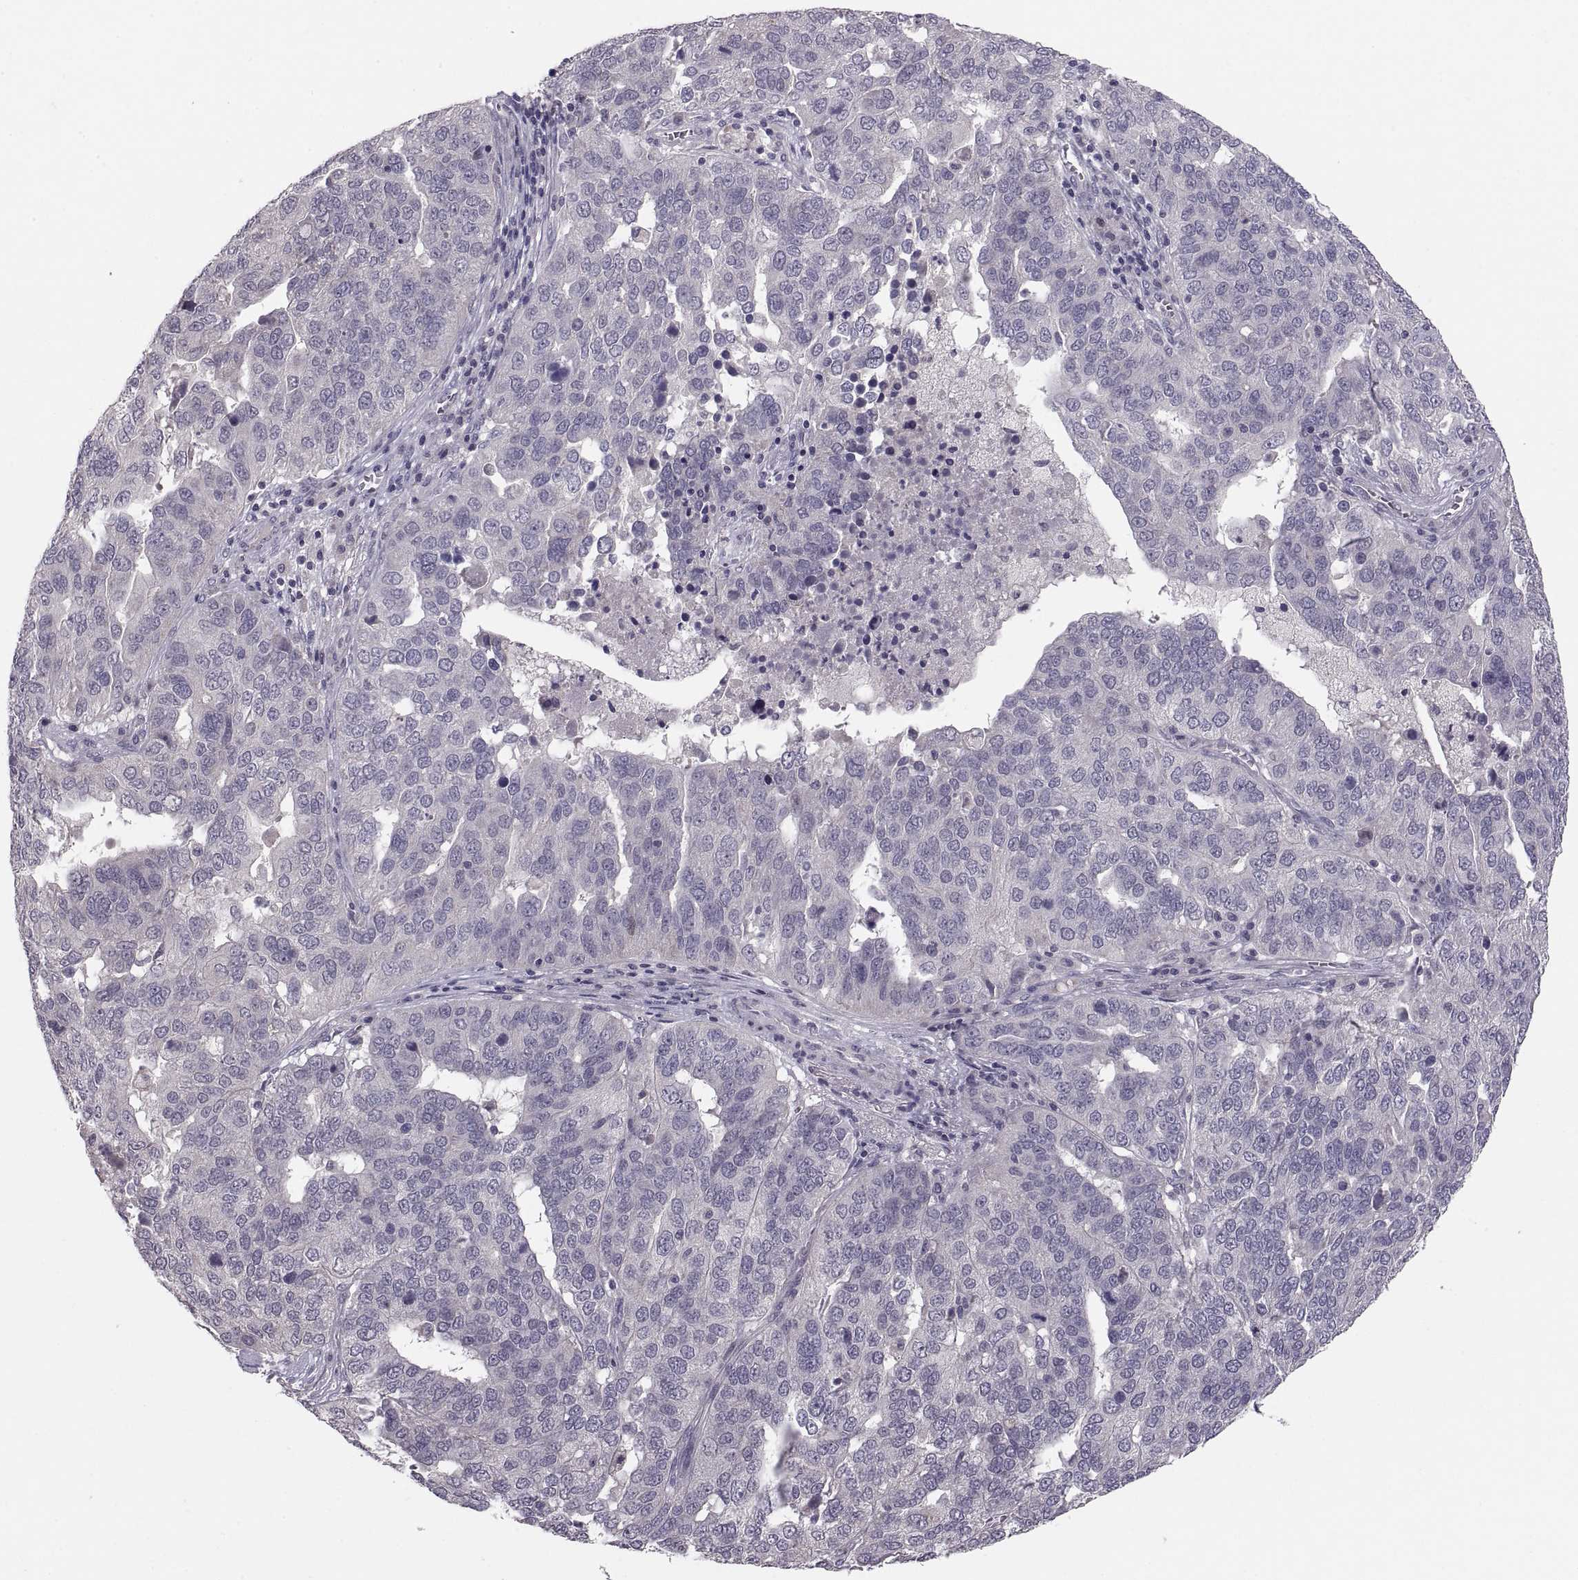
{"staining": {"intensity": "negative", "quantity": "none", "location": "none"}, "tissue": "ovarian cancer", "cell_type": "Tumor cells", "image_type": "cancer", "snomed": [{"axis": "morphology", "description": "Carcinoma, endometroid"}, {"axis": "topography", "description": "Soft tissue"}, {"axis": "topography", "description": "Ovary"}], "caption": "High power microscopy micrograph of an immunohistochemistry (IHC) image of ovarian cancer, revealing no significant expression in tumor cells.", "gene": "PAX2", "patient": {"sex": "female", "age": 52}}